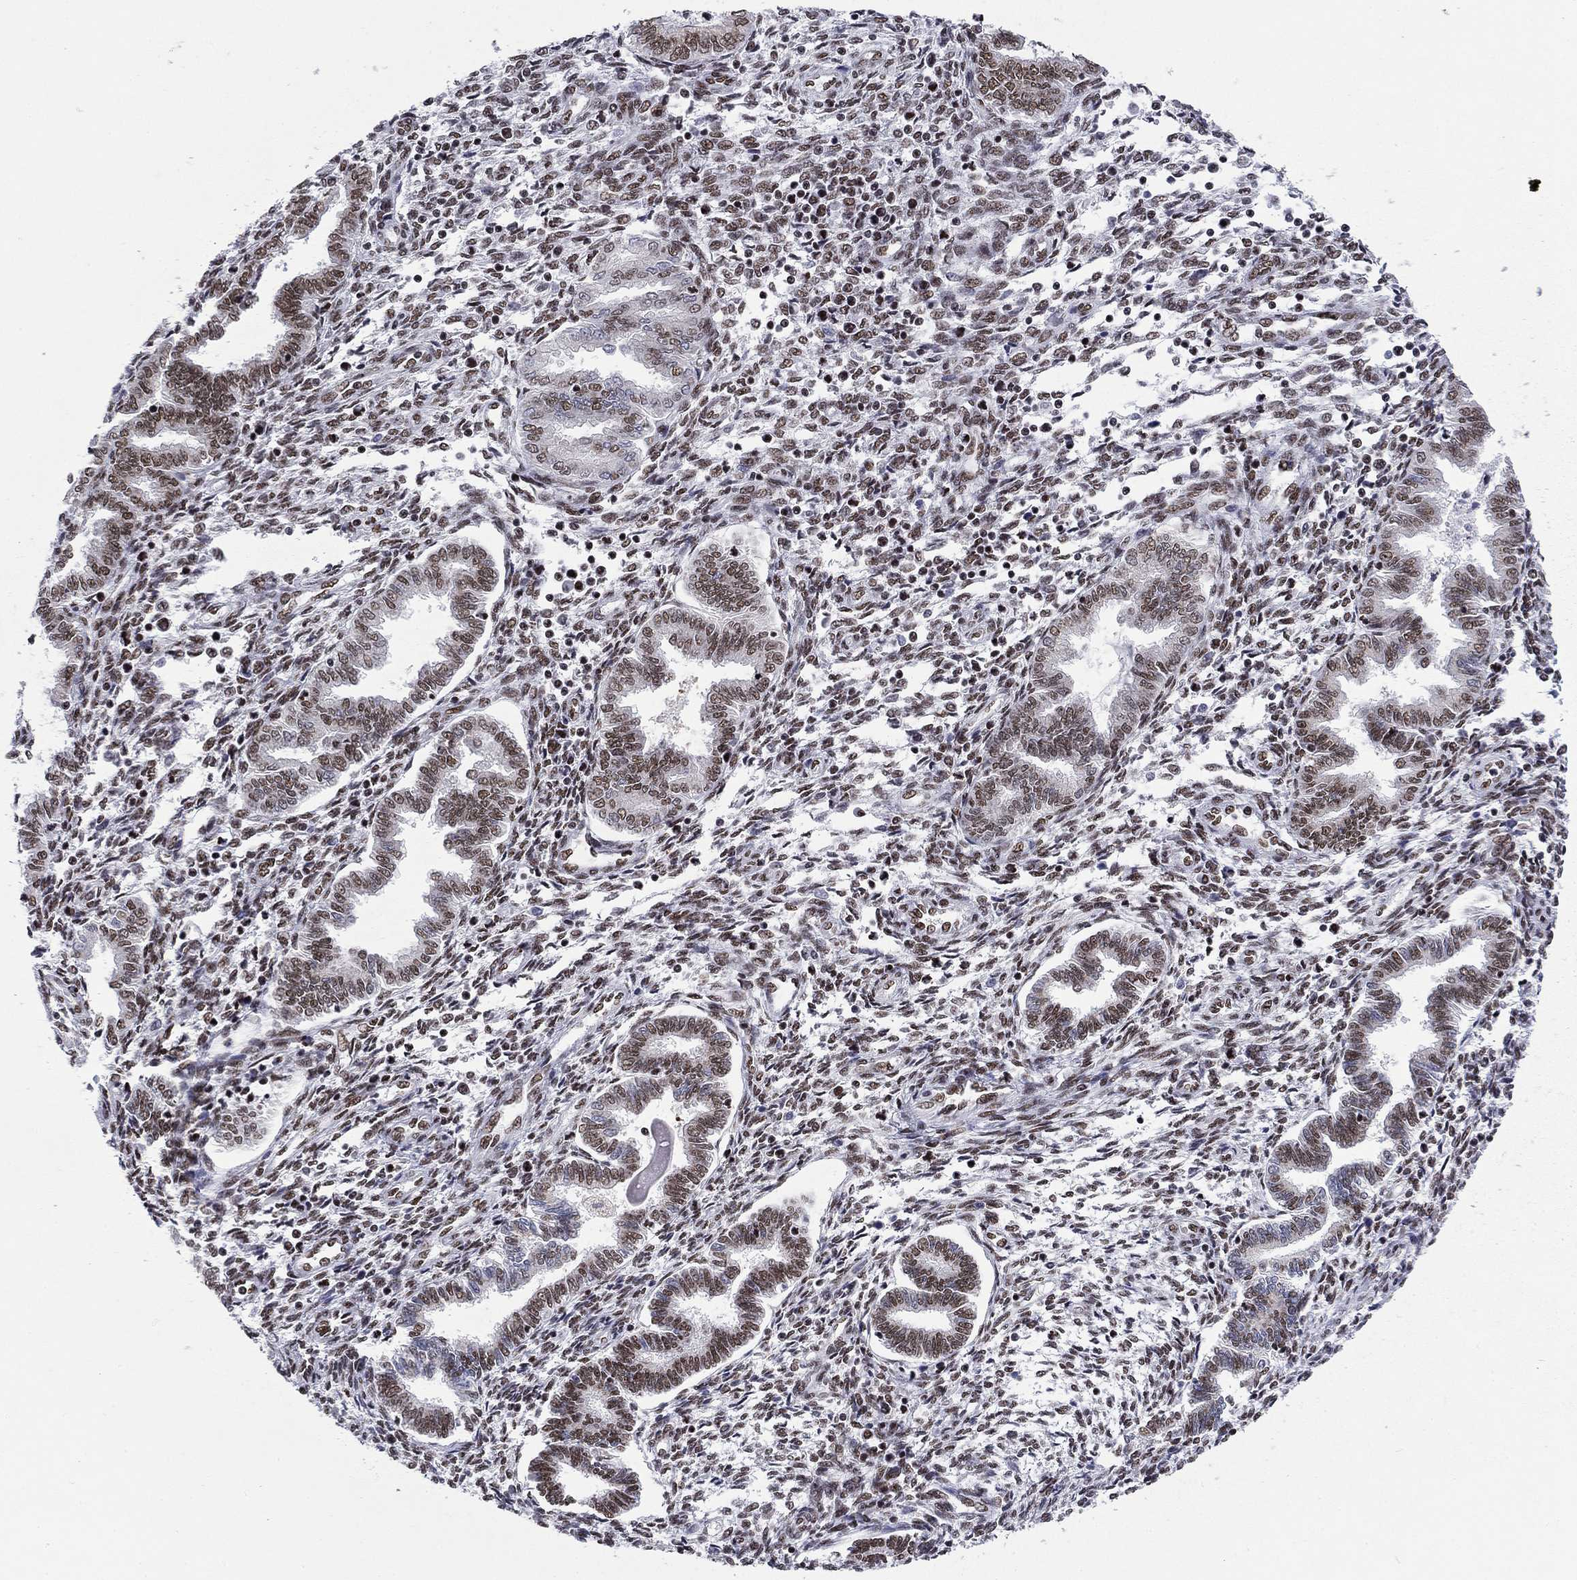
{"staining": {"intensity": "moderate", "quantity": "25%-75%", "location": "nuclear"}, "tissue": "endometrium", "cell_type": "Cells in endometrial stroma", "image_type": "normal", "snomed": [{"axis": "morphology", "description": "Normal tissue, NOS"}, {"axis": "topography", "description": "Endometrium"}], "caption": "Immunohistochemistry image of benign endometrium: human endometrium stained using immunohistochemistry shows medium levels of moderate protein expression localized specifically in the nuclear of cells in endometrial stroma, appearing as a nuclear brown color.", "gene": "ETV5", "patient": {"sex": "female", "age": 42}}